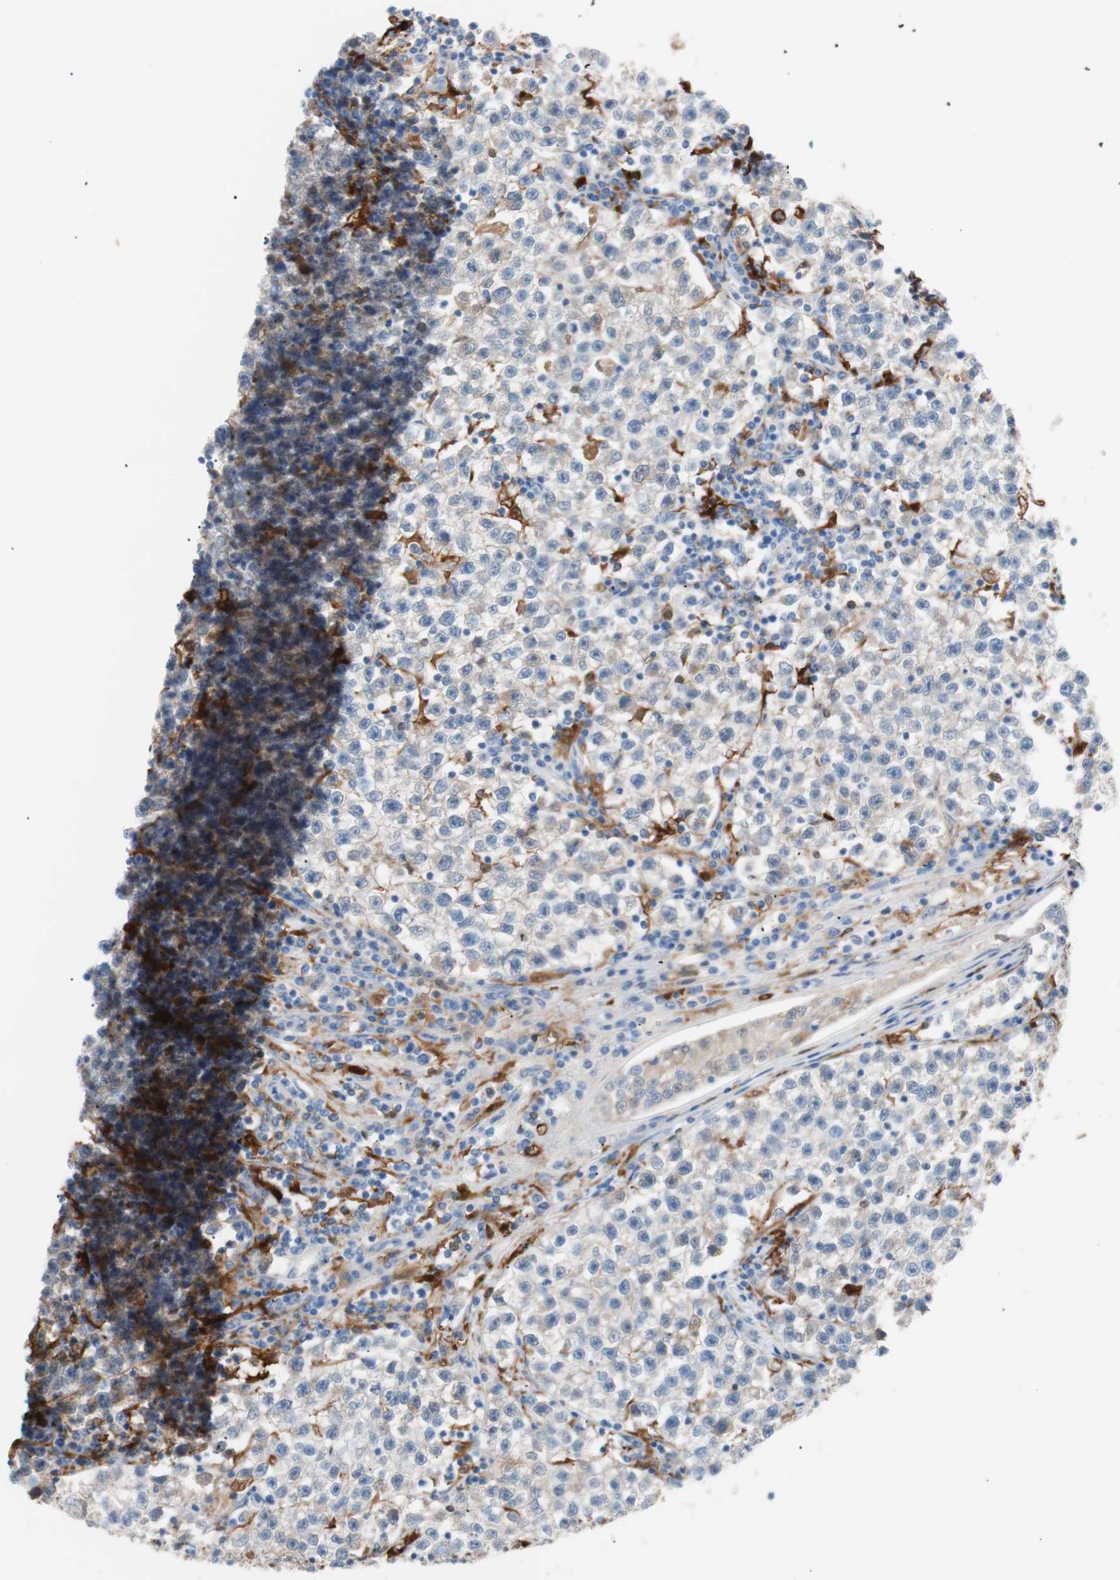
{"staining": {"intensity": "weak", "quantity": "25%-75%", "location": "cytoplasmic/membranous"}, "tissue": "testis cancer", "cell_type": "Tumor cells", "image_type": "cancer", "snomed": [{"axis": "morphology", "description": "Seminoma, NOS"}, {"axis": "topography", "description": "Testis"}], "caption": "Testis cancer stained with DAB (3,3'-diaminobenzidine) immunohistochemistry exhibits low levels of weak cytoplasmic/membranous staining in approximately 25%-75% of tumor cells. (DAB IHC with brightfield microscopy, high magnification).", "gene": "IL18", "patient": {"sex": "male", "age": 22}}